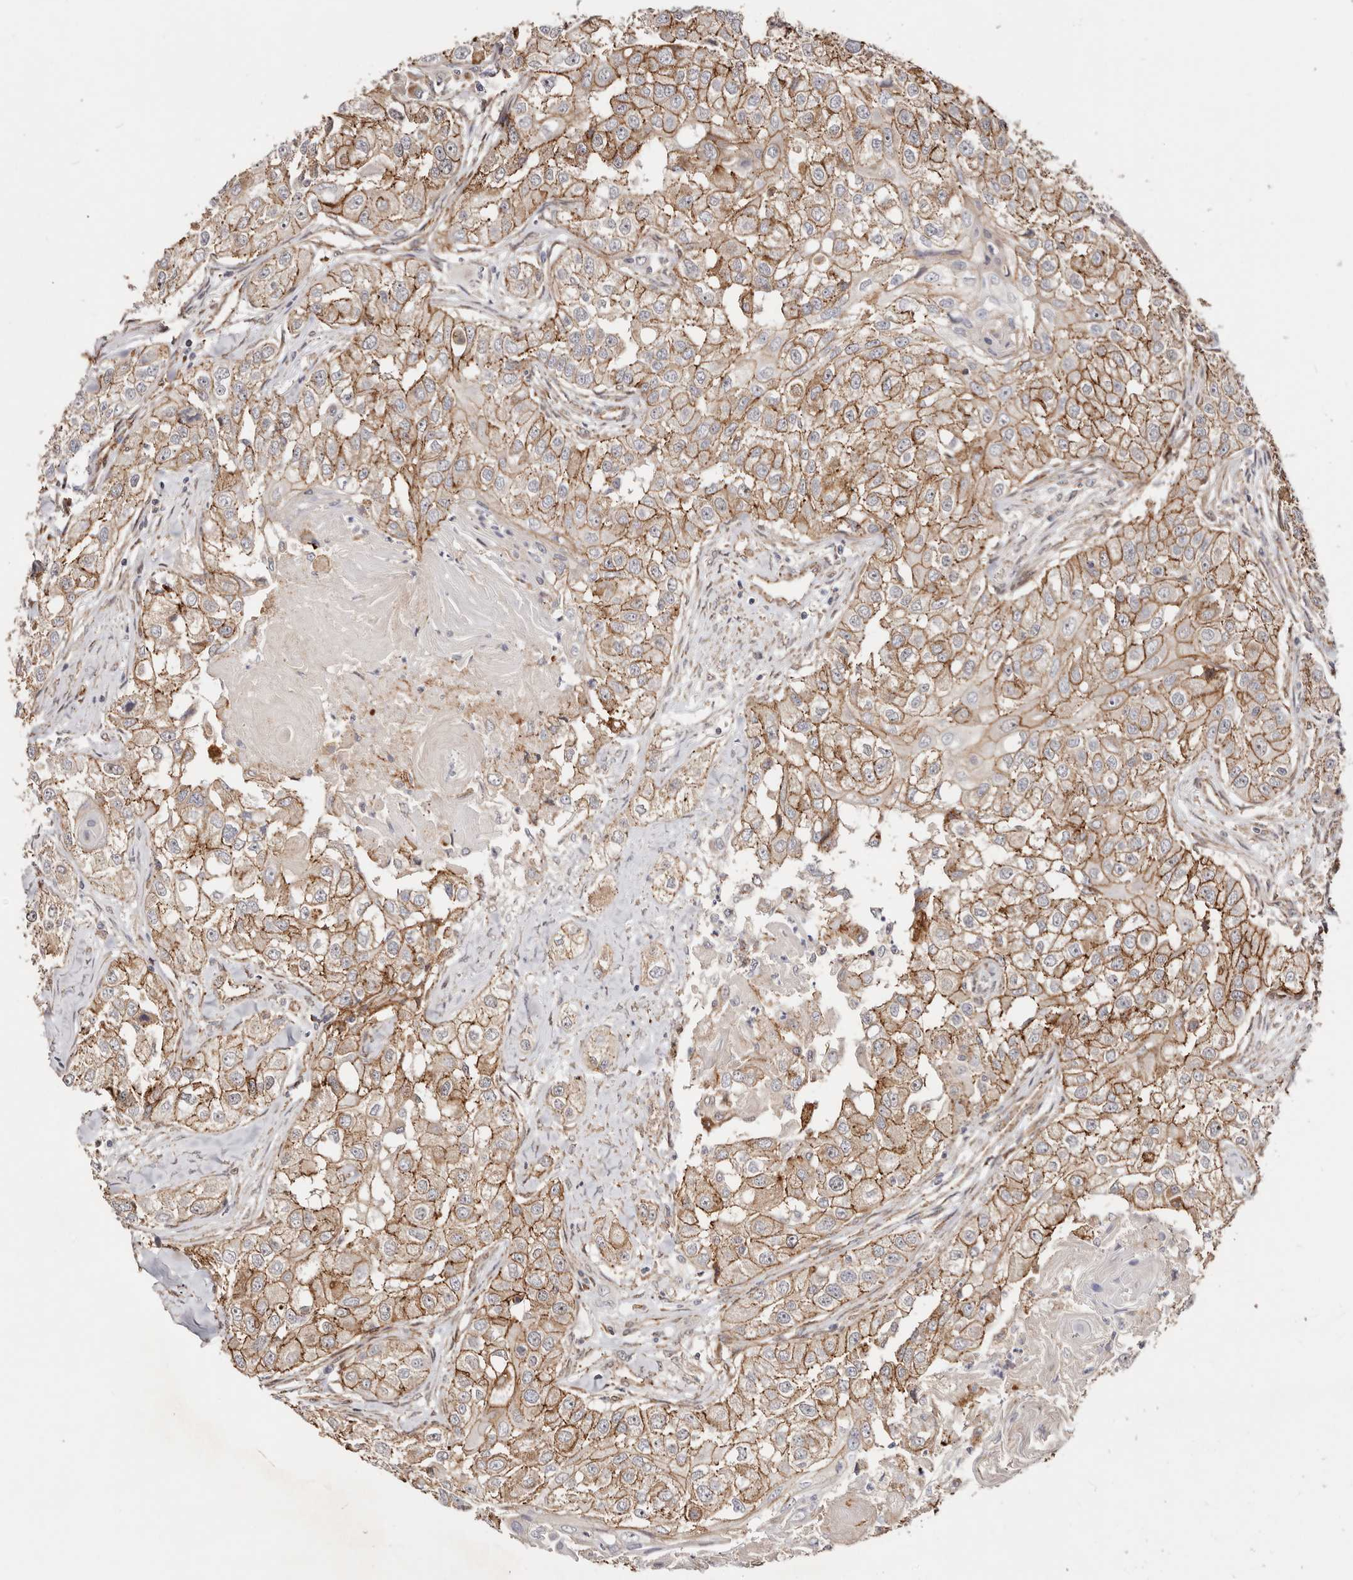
{"staining": {"intensity": "strong", "quantity": ">75%", "location": "cytoplasmic/membranous"}, "tissue": "head and neck cancer", "cell_type": "Tumor cells", "image_type": "cancer", "snomed": [{"axis": "morphology", "description": "Normal tissue, NOS"}, {"axis": "morphology", "description": "Squamous cell carcinoma, NOS"}, {"axis": "topography", "description": "Skeletal muscle"}, {"axis": "topography", "description": "Head-Neck"}], "caption": "Head and neck cancer stained for a protein (brown) reveals strong cytoplasmic/membranous positive expression in about >75% of tumor cells.", "gene": "CTNNB1", "patient": {"sex": "male", "age": 51}}